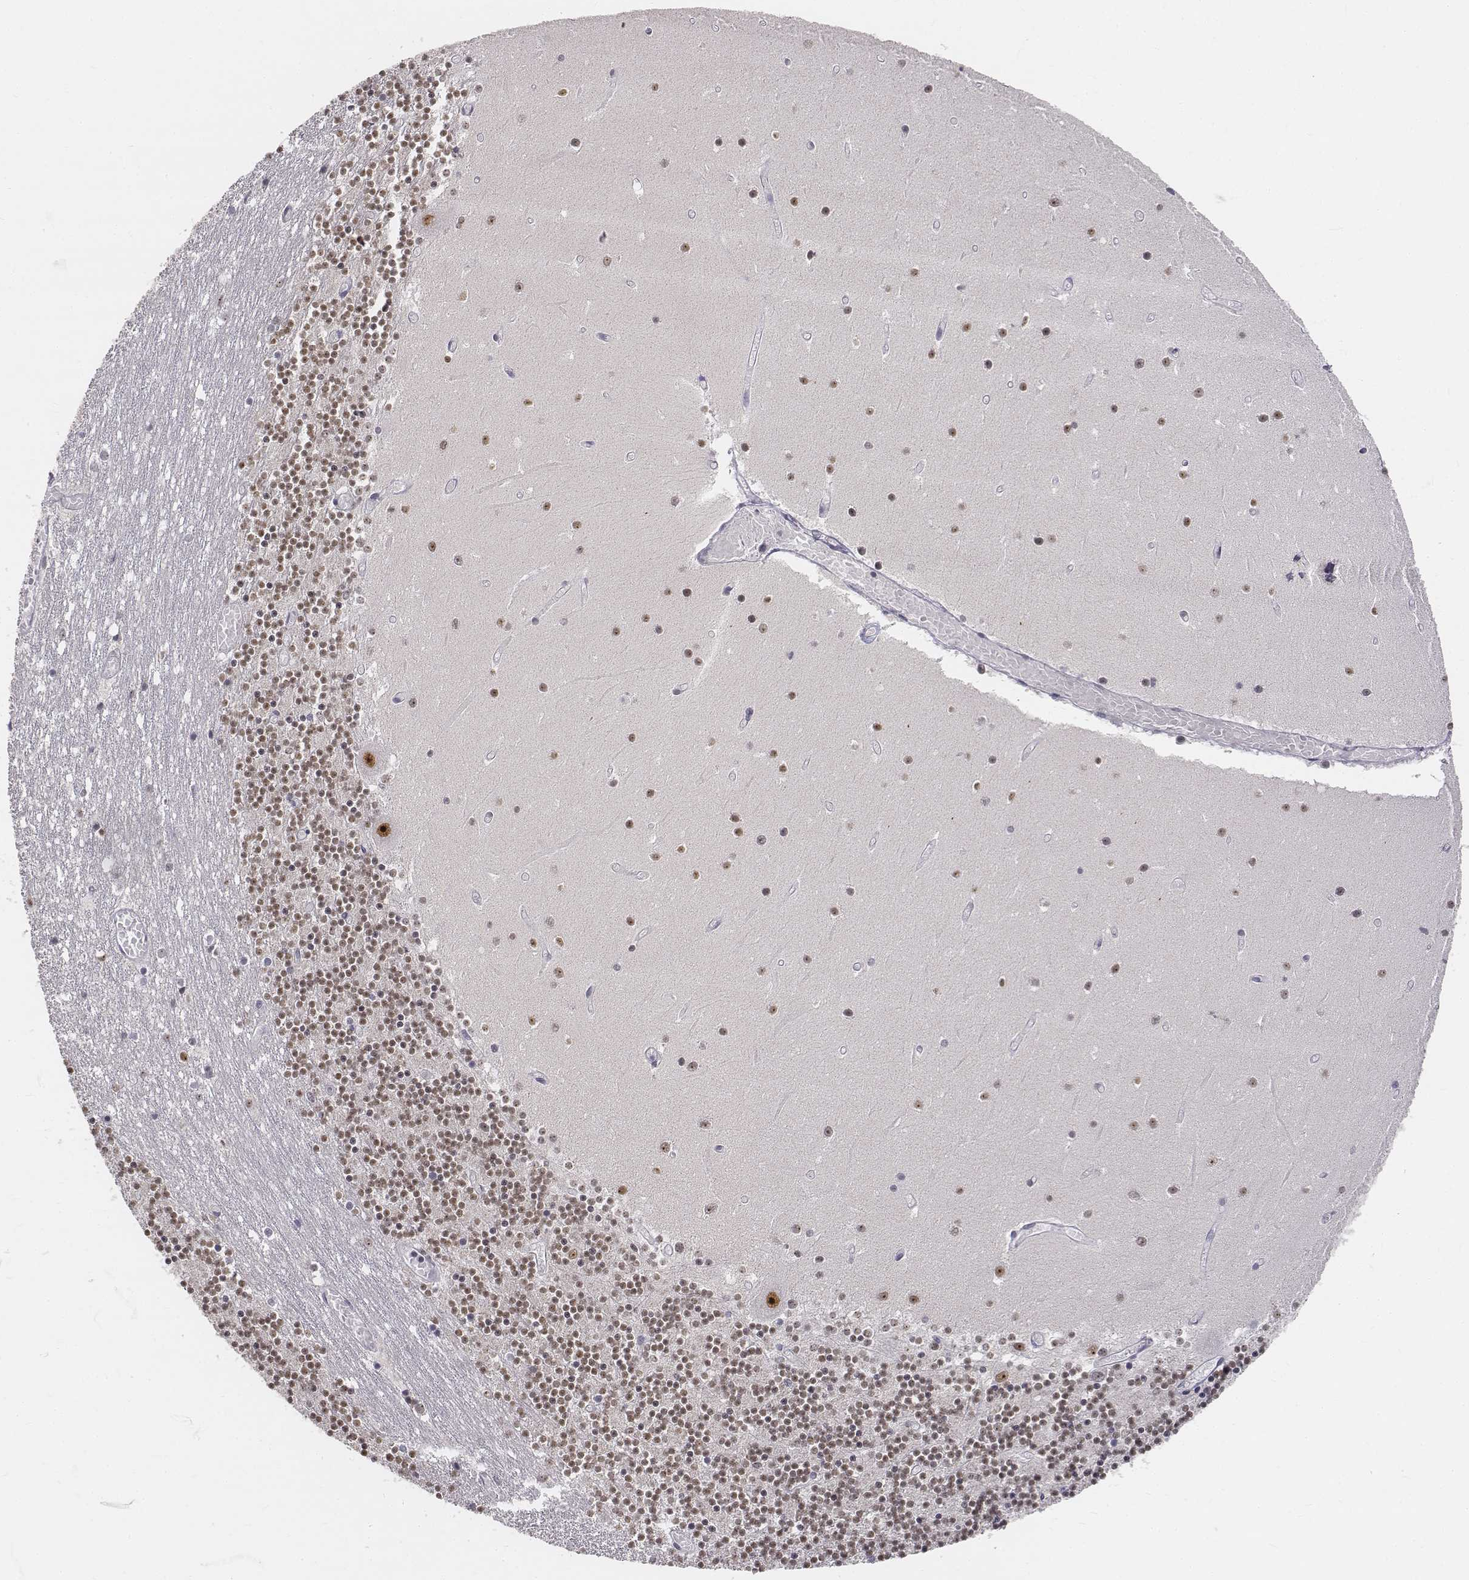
{"staining": {"intensity": "weak", "quantity": ">75%", "location": "nuclear"}, "tissue": "cerebellum", "cell_type": "Cells in granular layer", "image_type": "normal", "snomed": [{"axis": "morphology", "description": "Normal tissue, NOS"}, {"axis": "topography", "description": "Cerebellum"}], "caption": "Immunohistochemical staining of benign cerebellum displays weak nuclear protein staining in approximately >75% of cells in granular layer.", "gene": "PHF6", "patient": {"sex": "female", "age": 28}}